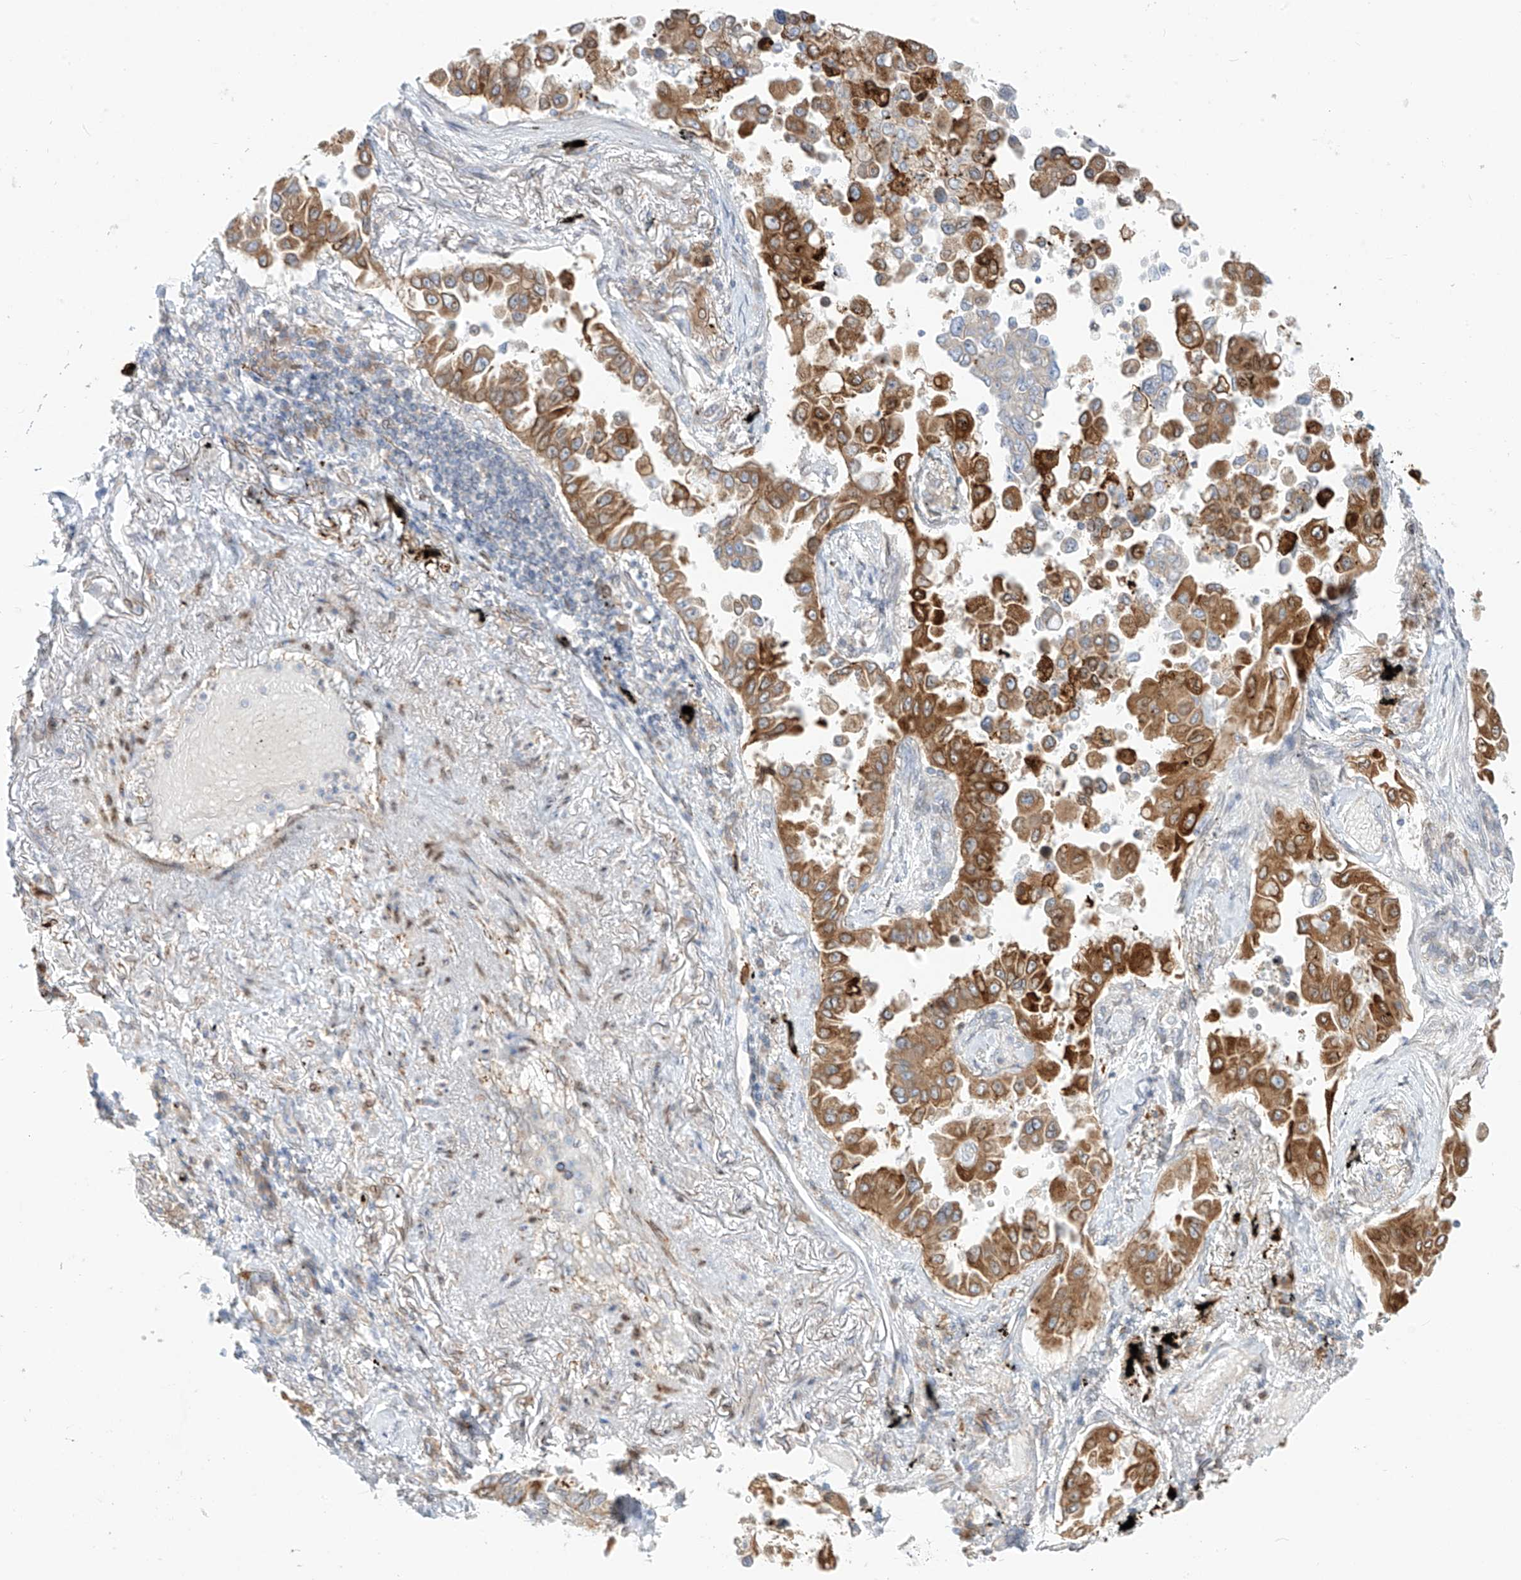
{"staining": {"intensity": "strong", "quantity": ">75%", "location": "cytoplasmic/membranous"}, "tissue": "lung cancer", "cell_type": "Tumor cells", "image_type": "cancer", "snomed": [{"axis": "morphology", "description": "Adenocarcinoma, NOS"}, {"axis": "topography", "description": "Lung"}], "caption": "Immunohistochemistry staining of lung cancer, which shows high levels of strong cytoplasmic/membranous staining in about >75% of tumor cells indicating strong cytoplasmic/membranous protein expression. The staining was performed using DAB (brown) for protein detection and nuclei were counterstained in hematoxylin (blue).", "gene": "PCYOX1", "patient": {"sex": "female", "age": 67}}